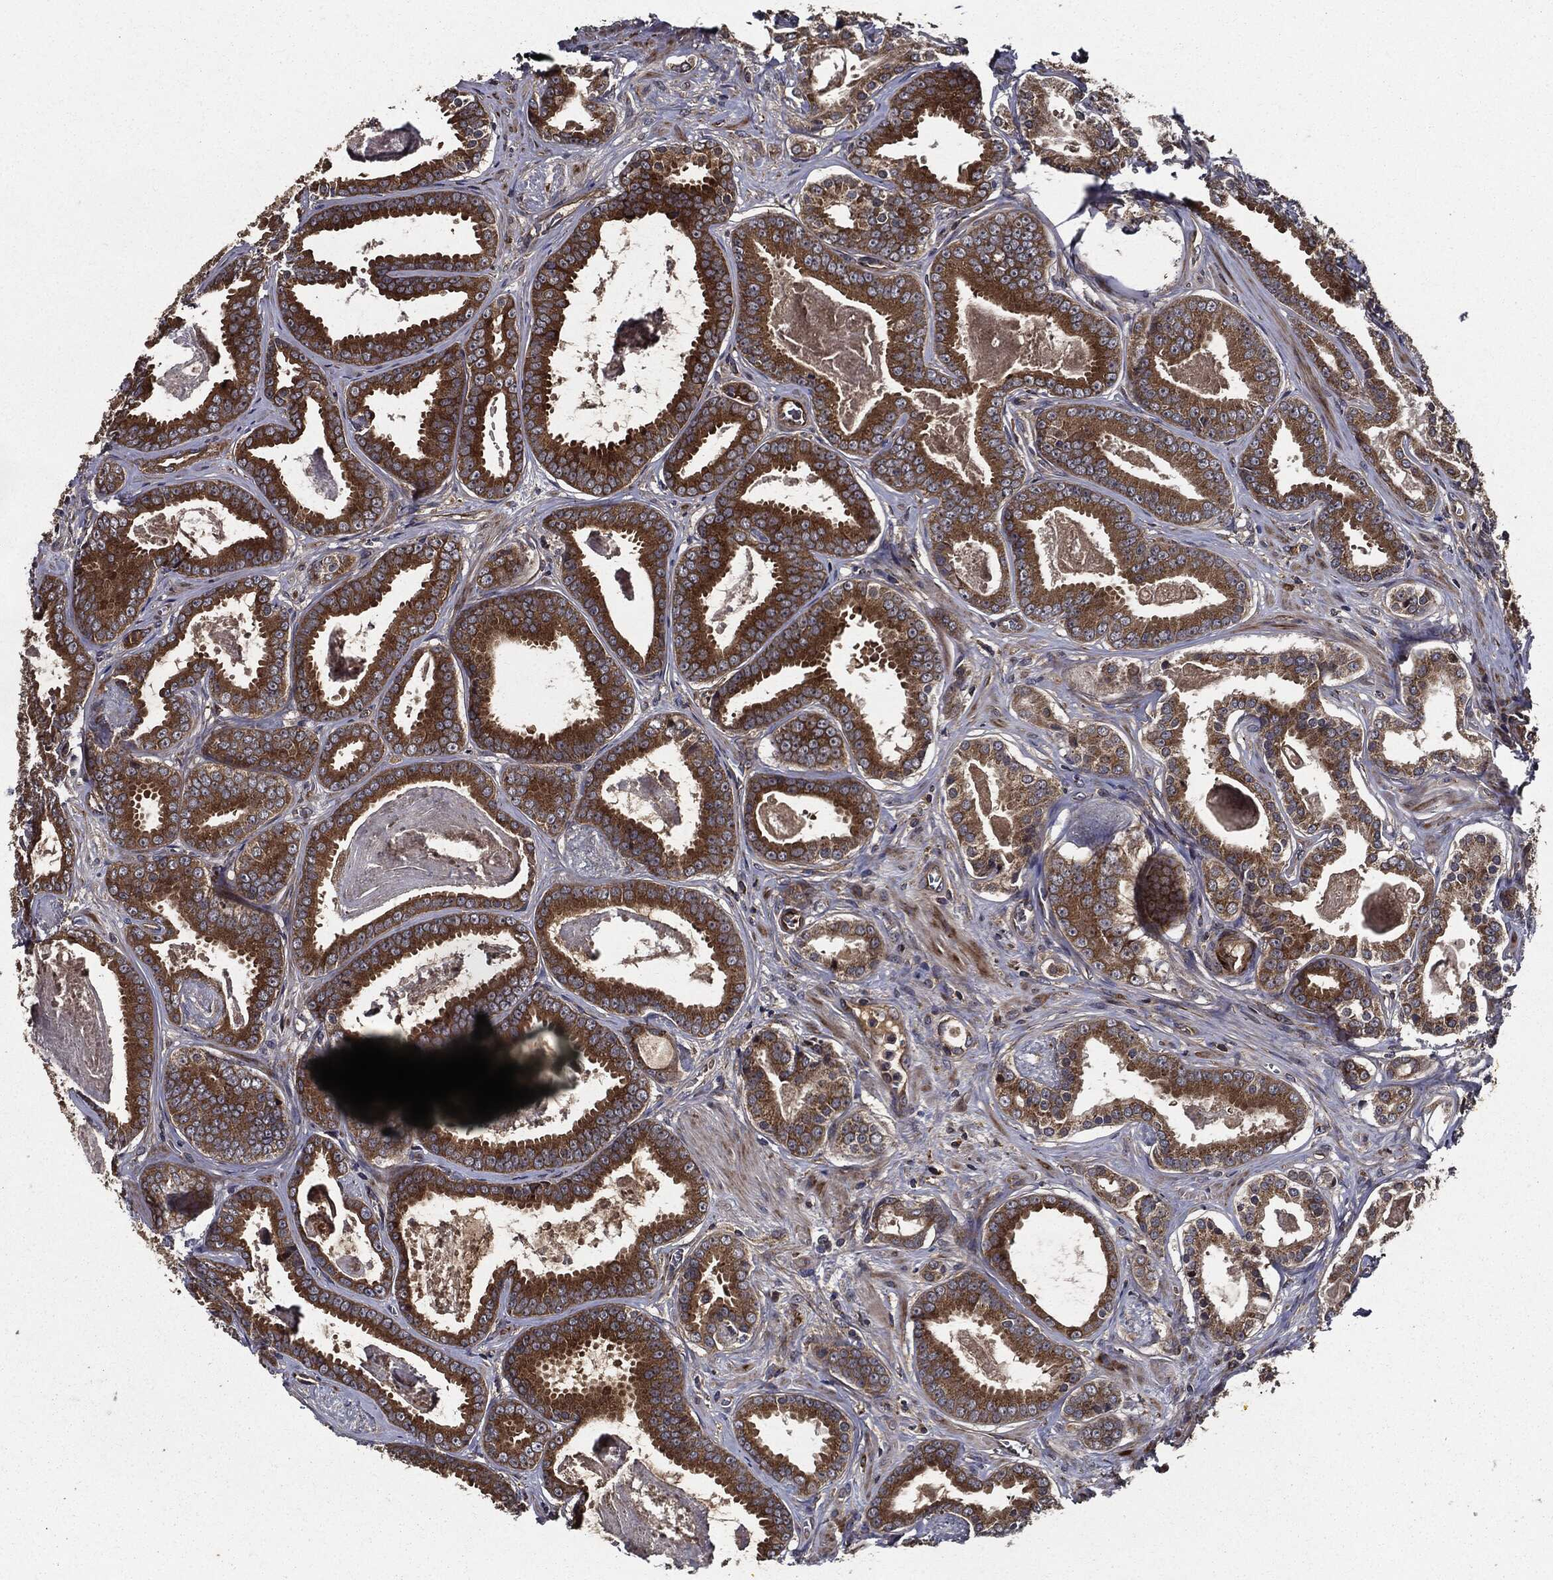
{"staining": {"intensity": "strong", "quantity": ">75%", "location": "cytoplasmic/membranous"}, "tissue": "prostate cancer", "cell_type": "Tumor cells", "image_type": "cancer", "snomed": [{"axis": "morphology", "description": "Adenocarcinoma, NOS"}, {"axis": "topography", "description": "Prostate"}], "caption": "Protein expression analysis of human prostate cancer reveals strong cytoplasmic/membranous staining in about >75% of tumor cells.", "gene": "HTT", "patient": {"sex": "male", "age": 61}}